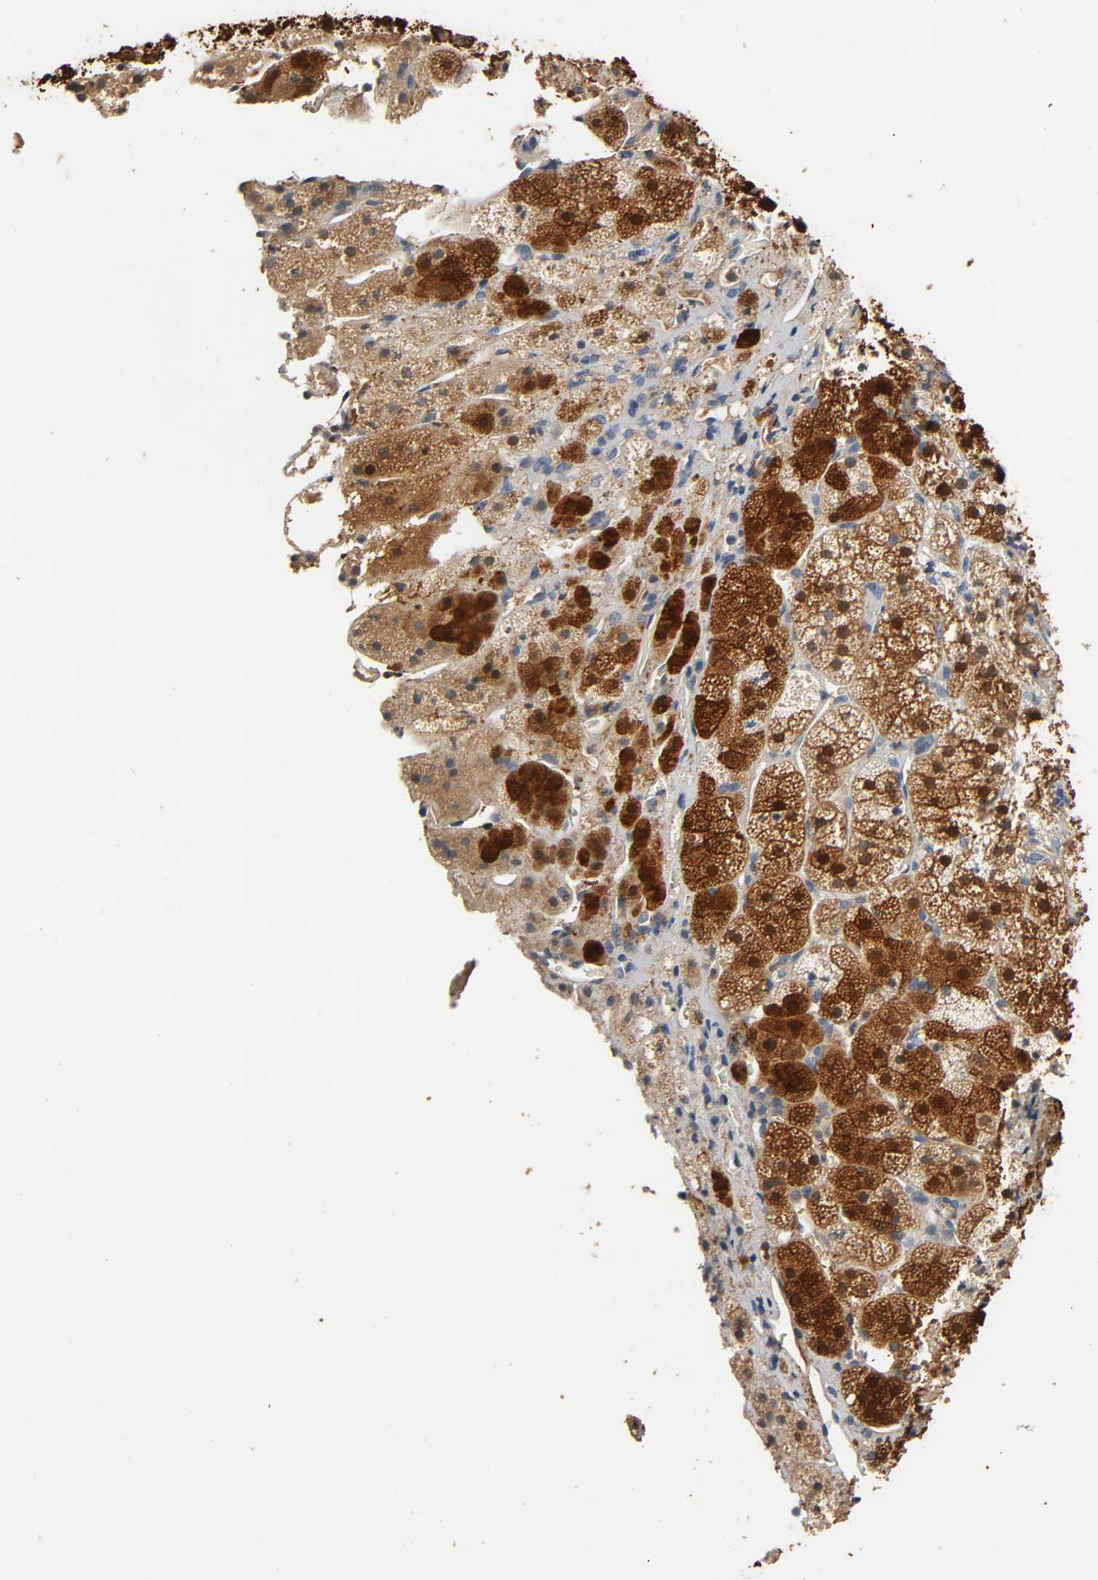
{"staining": {"intensity": "strong", "quantity": ">75%", "location": "cytoplasmic/membranous,nuclear"}, "tissue": "adrenal gland", "cell_type": "Glandular cells", "image_type": "normal", "snomed": [{"axis": "morphology", "description": "Normal tissue, NOS"}, {"axis": "topography", "description": "Adrenal gland"}], "caption": "High-power microscopy captured an immunohistochemistry image of unremarkable adrenal gland, revealing strong cytoplasmic/membranous,nuclear expression in about >75% of glandular cells.", "gene": "GSTA1", "patient": {"sex": "female", "age": 44}}